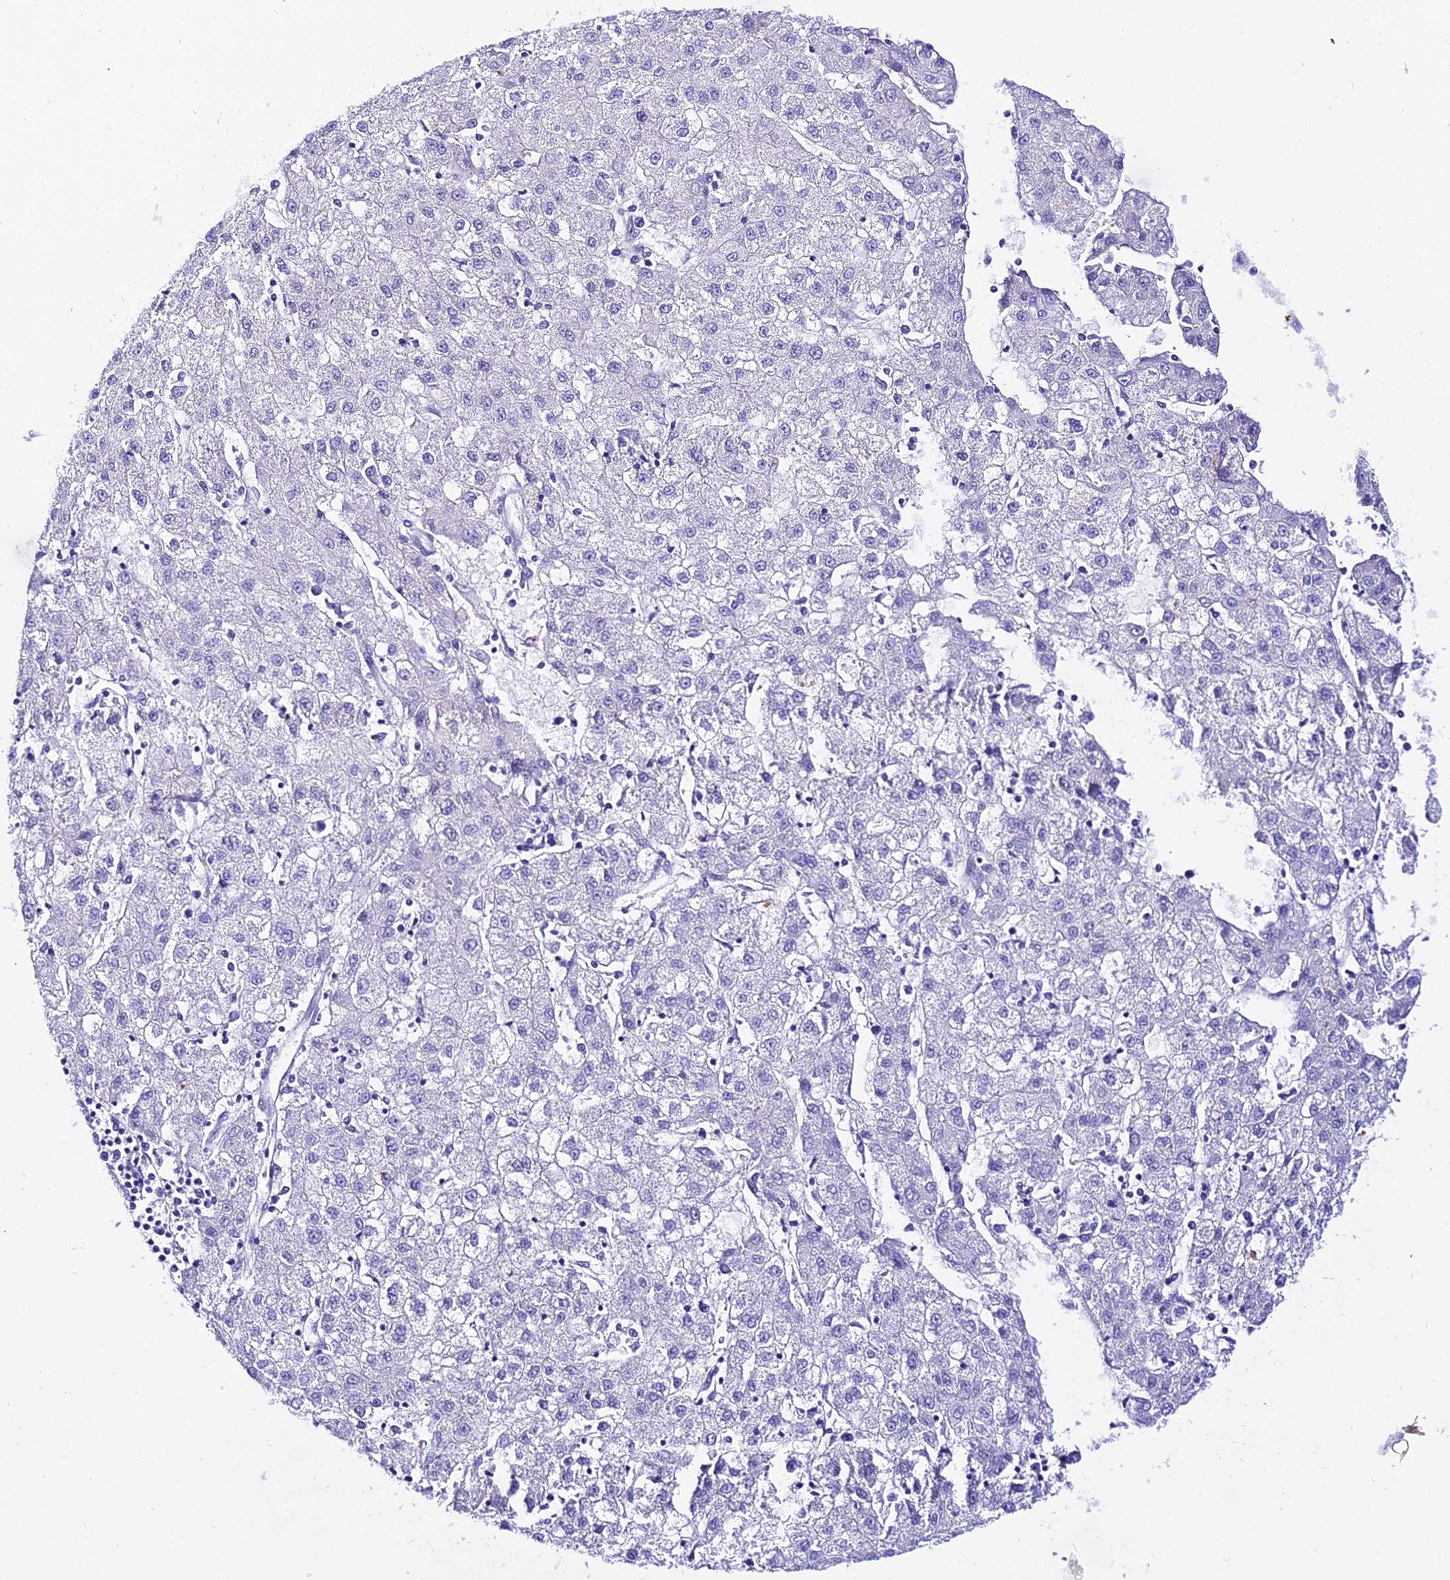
{"staining": {"intensity": "negative", "quantity": "none", "location": "none"}, "tissue": "liver cancer", "cell_type": "Tumor cells", "image_type": "cancer", "snomed": [{"axis": "morphology", "description": "Carcinoma, Hepatocellular, NOS"}, {"axis": "topography", "description": "Liver"}], "caption": "Histopathology image shows no protein positivity in tumor cells of liver cancer tissue.", "gene": "DEFB106A", "patient": {"sex": "male", "age": 72}}